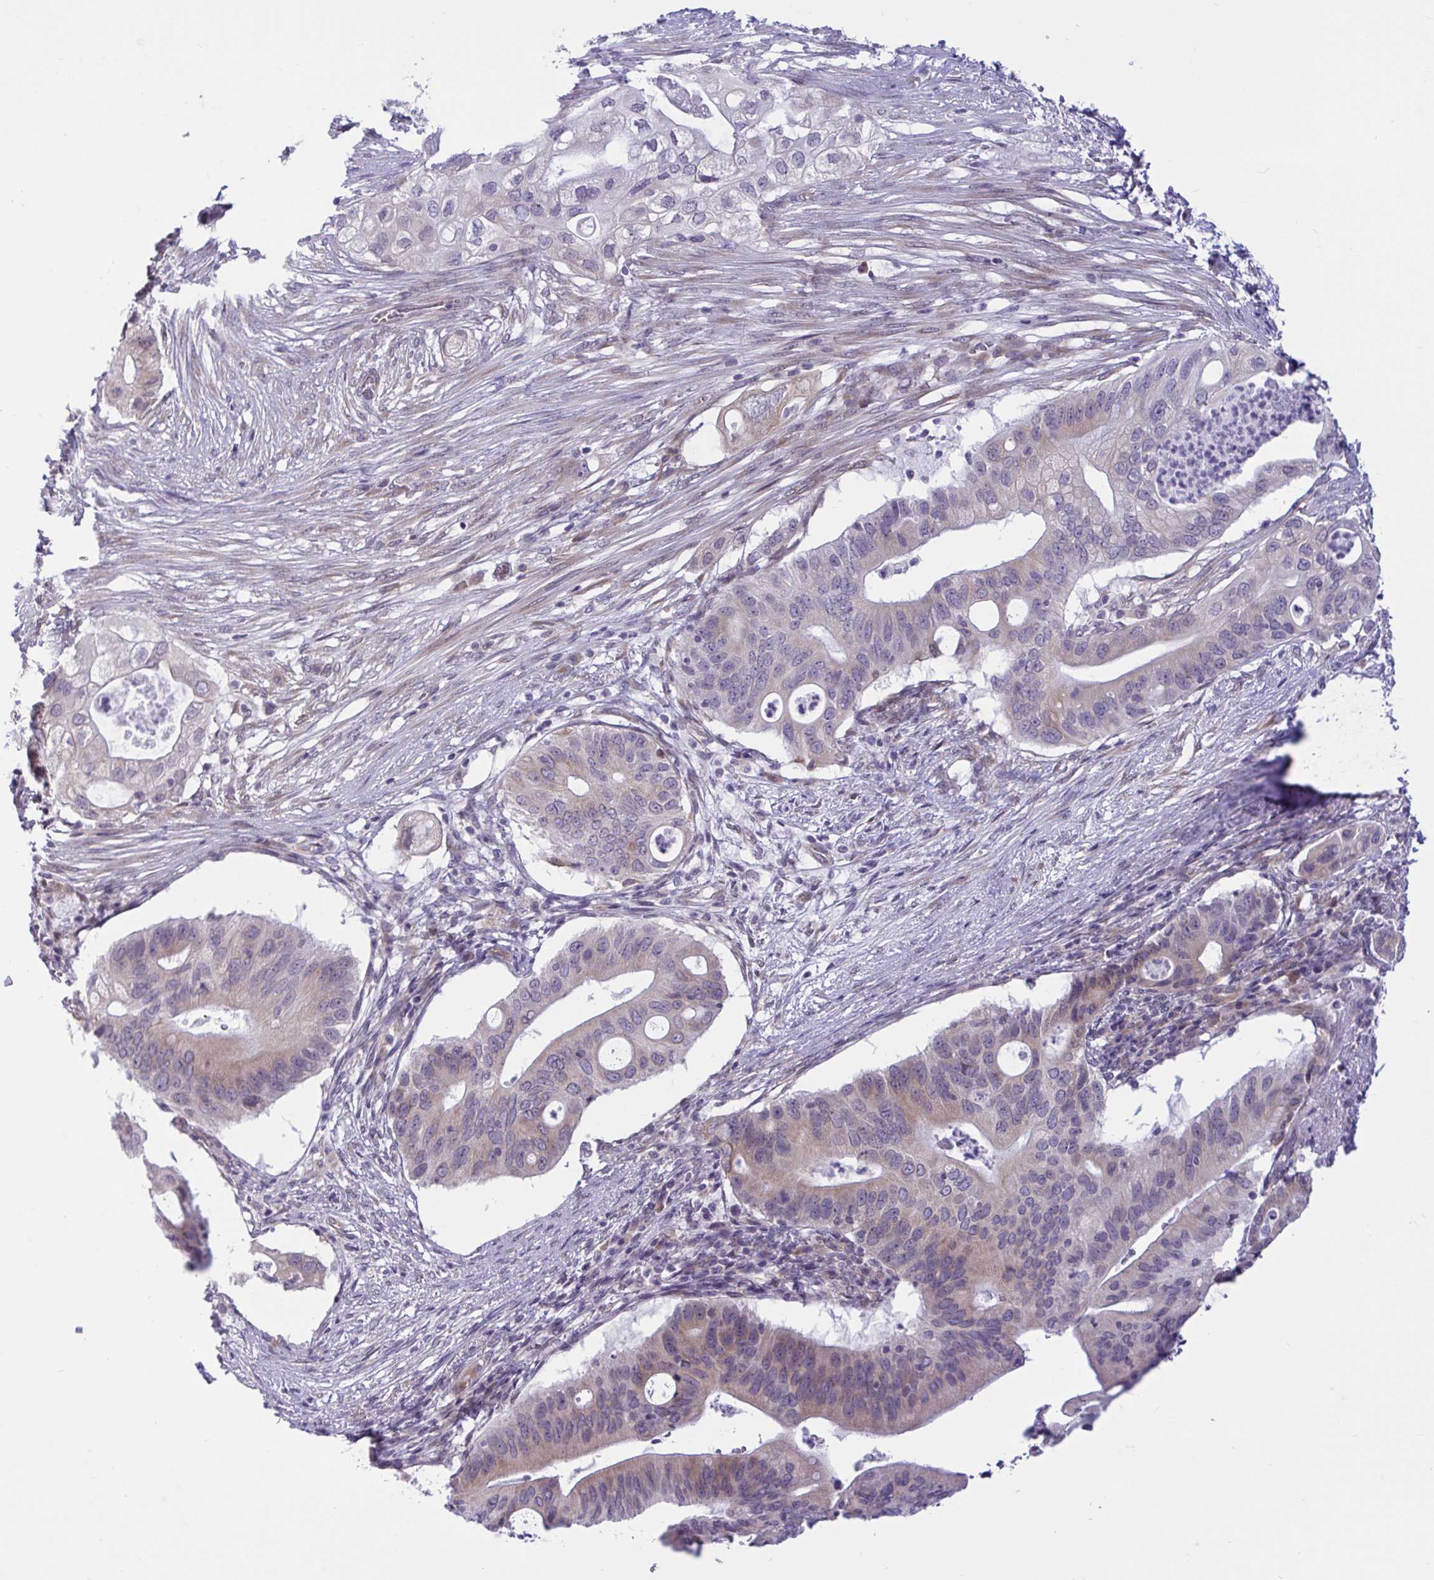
{"staining": {"intensity": "weak", "quantity": "25%-75%", "location": "cytoplasmic/membranous"}, "tissue": "pancreatic cancer", "cell_type": "Tumor cells", "image_type": "cancer", "snomed": [{"axis": "morphology", "description": "Adenocarcinoma, NOS"}, {"axis": "topography", "description": "Pancreas"}], "caption": "Immunohistochemistry (DAB (3,3'-diaminobenzidine)) staining of human pancreatic adenocarcinoma displays weak cytoplasmic/membranous protein positivity in about 25%-75% of tumor cells.", "gene": "CAMLG", "patient": {"sex": "female", "age": 72}}